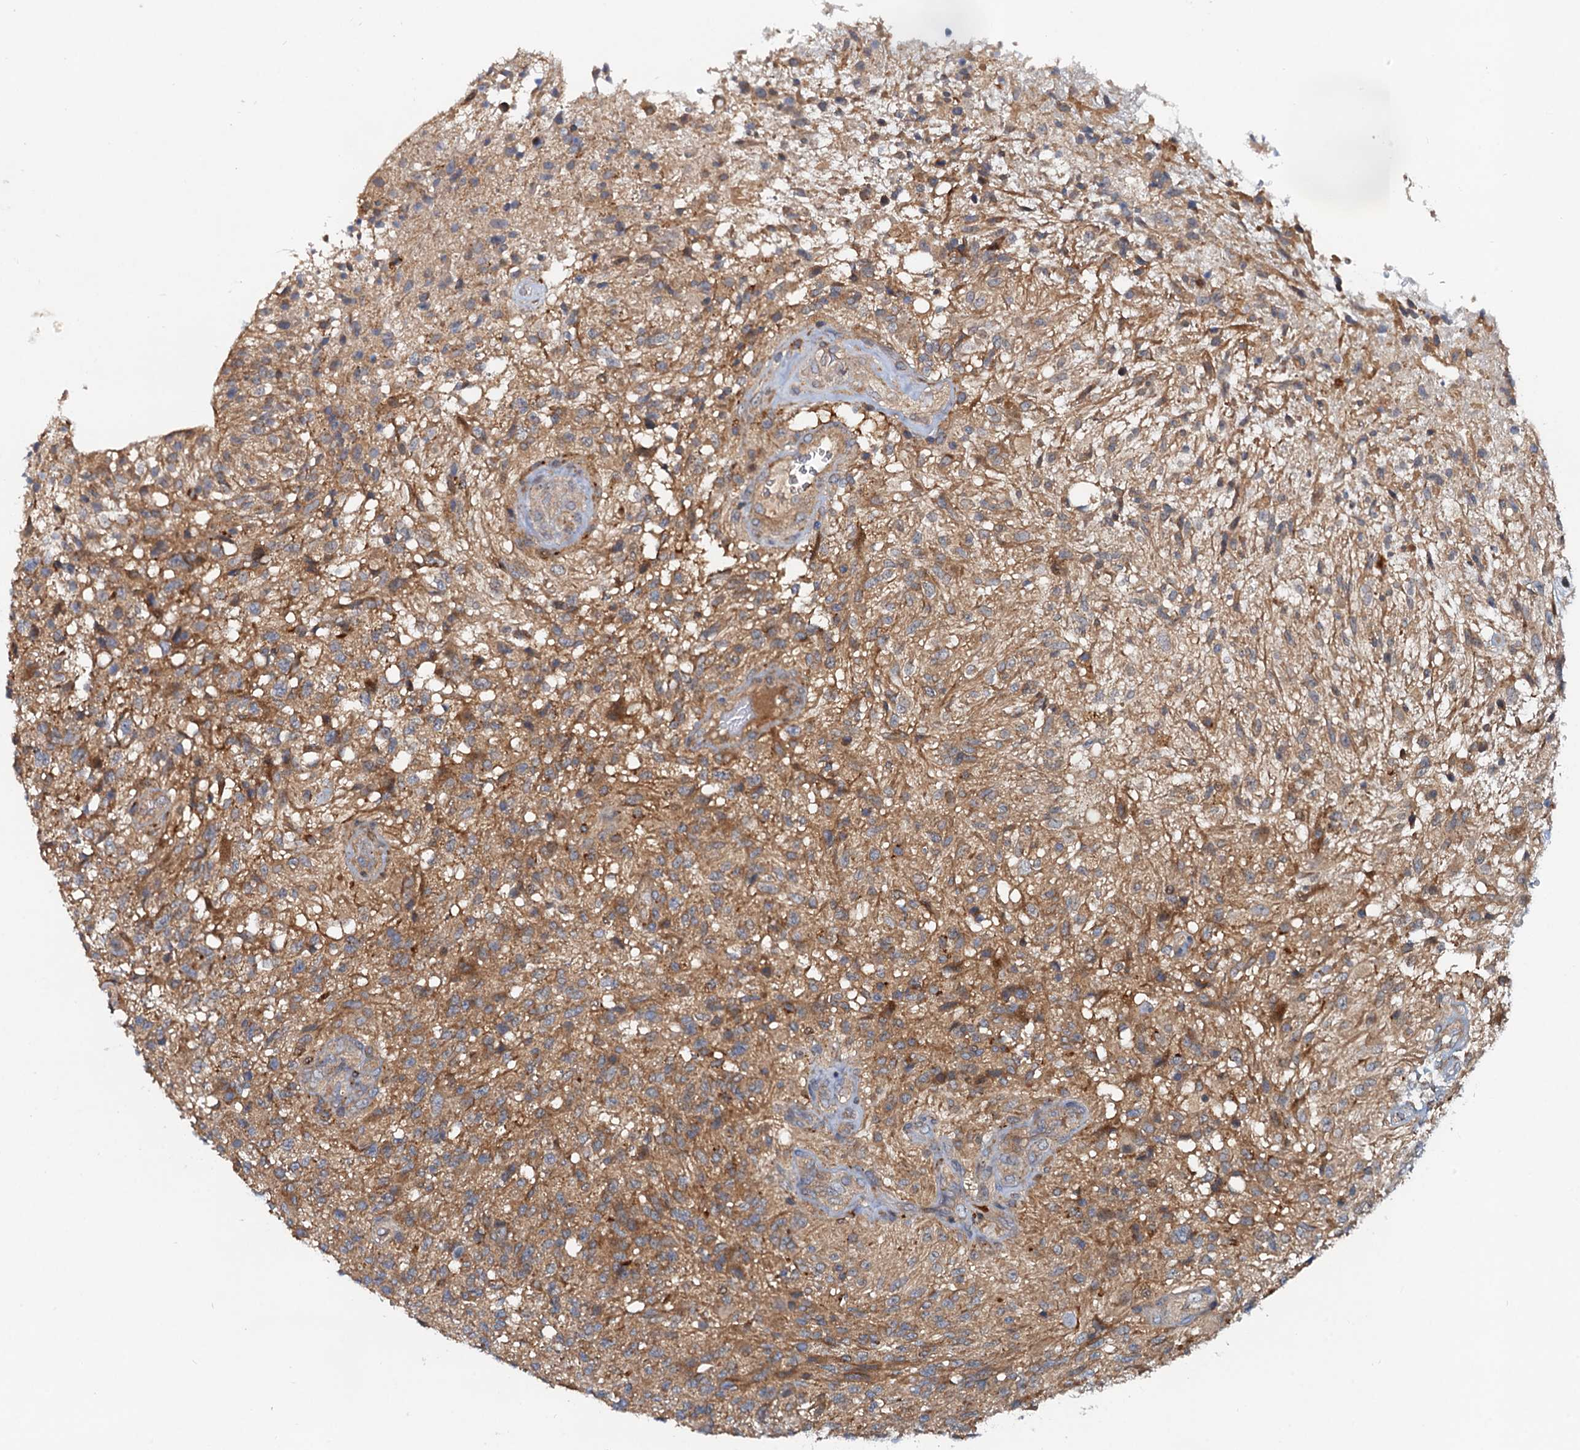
{"staining": {"intensity": "moderate", "quantity": "25%-75%", "location": "cytoplasmic/membranous"}, "tissue": "glioma", "cell_type": "Tumor cells", "image_type": "cancer", "snomed": [{"axis": "morphology", "description": "Glioma, malignant, High grade"}, {"axis": "topography", "description": "Brain"}], "caption": "Immunohistochemistry (IHC) of high-grade glioma (malignant) shows medium levels of moderate cytoplasmic/membranous positivity in approximately 25%-75% of tumor cells.", "gene": "EFL1", "patient": {"sex": "male", "age": 56}}